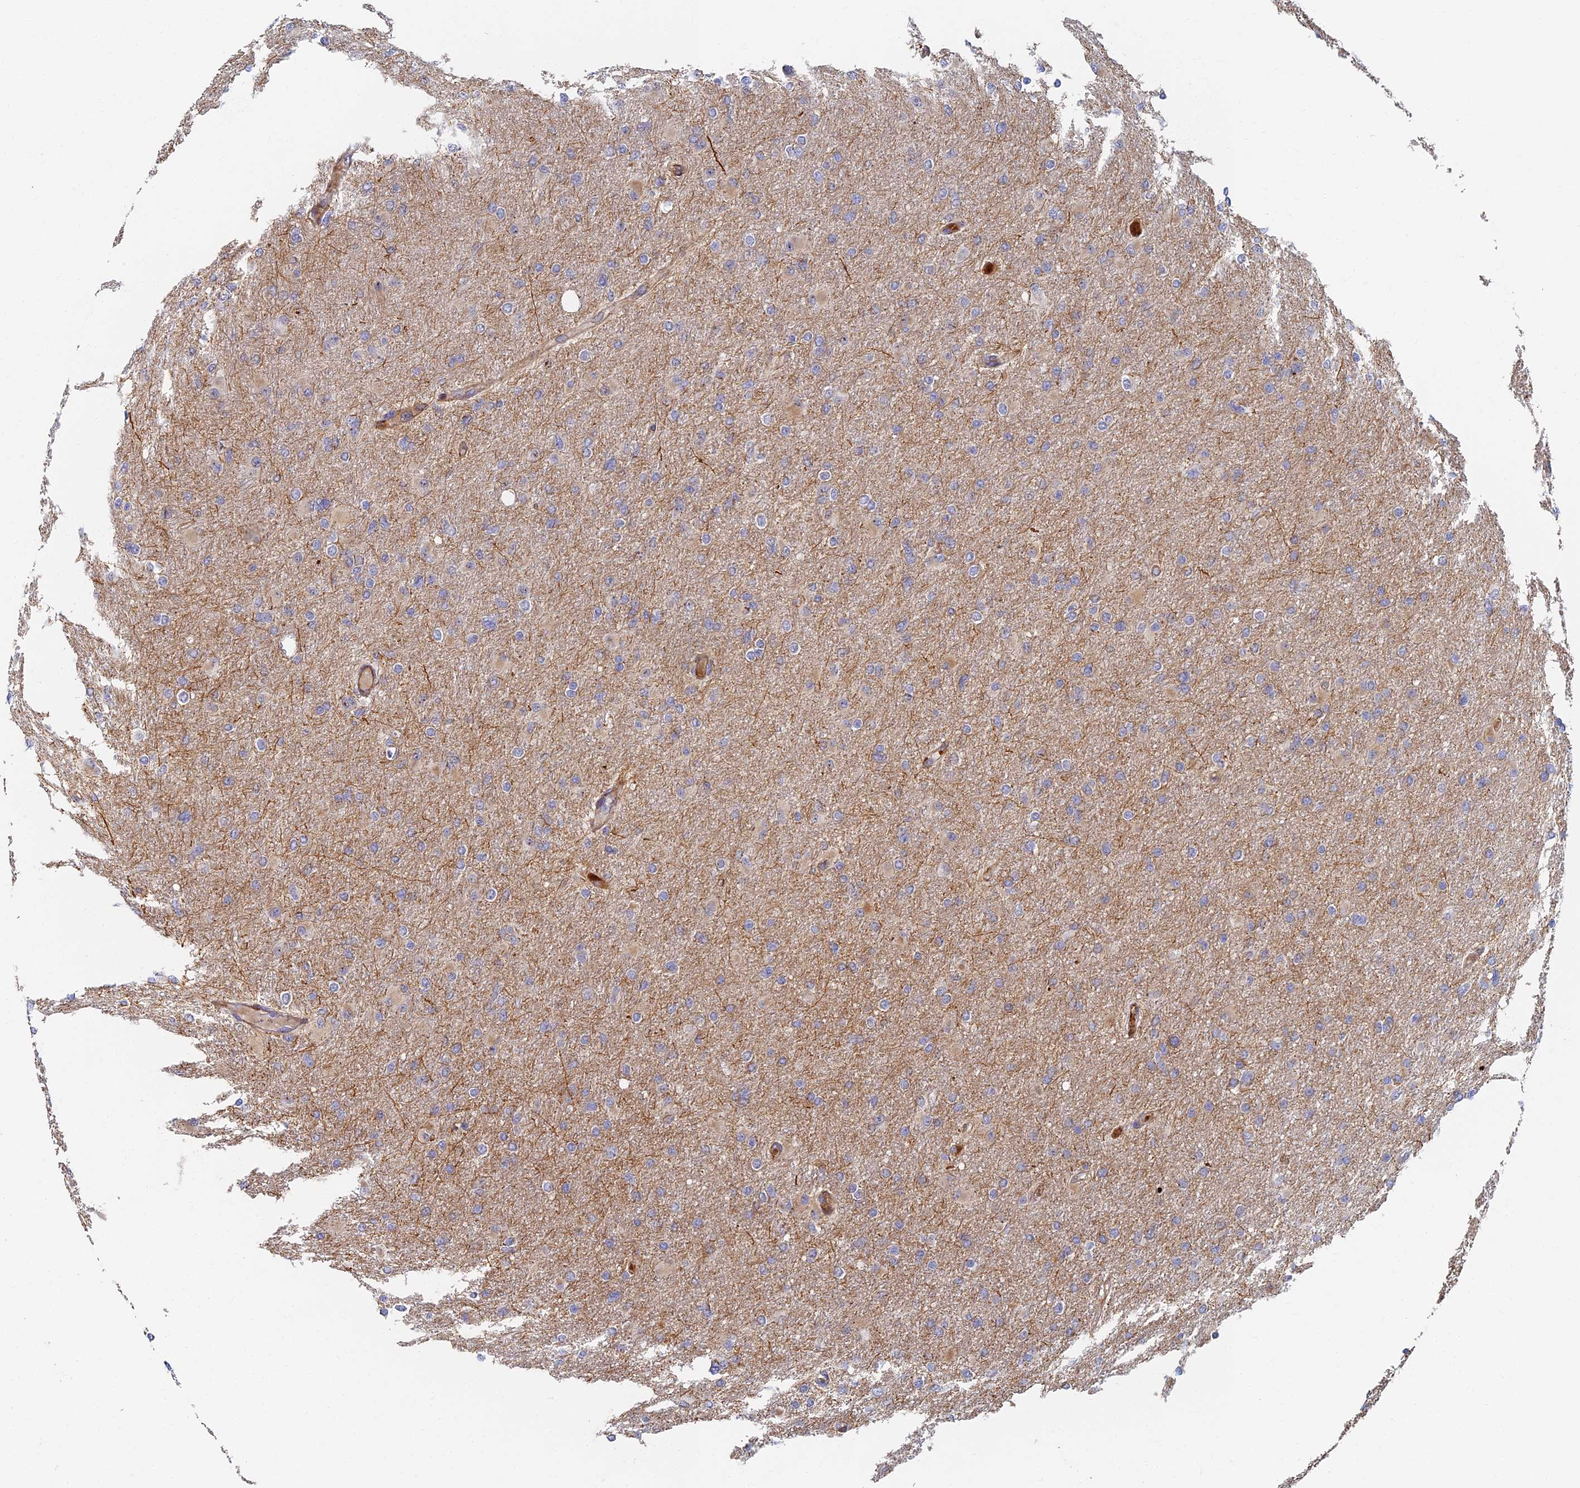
{"staining": {"intensity": "negative", "quantity": "none", "location": "none"}, "tissue": "glioma", "cell_type": "Tumor cells", "image_type": "cancer", "snomed": [{"axis": "morphology", "description": "Glioma, malignant, High grade"}, {"axis": "topography", "description": "Cerebral cortex"}], "caption": "Immunohistochemical staining of human glioma reveals no significant staining in tumor cells. (Stains: DAB immunohistochemistry with hematoxylin counter stain, Microscopy: brightfield microscopy at high magnification).", "gene": "ABCB10", "patient": {"sex": "female", "age": 36}}